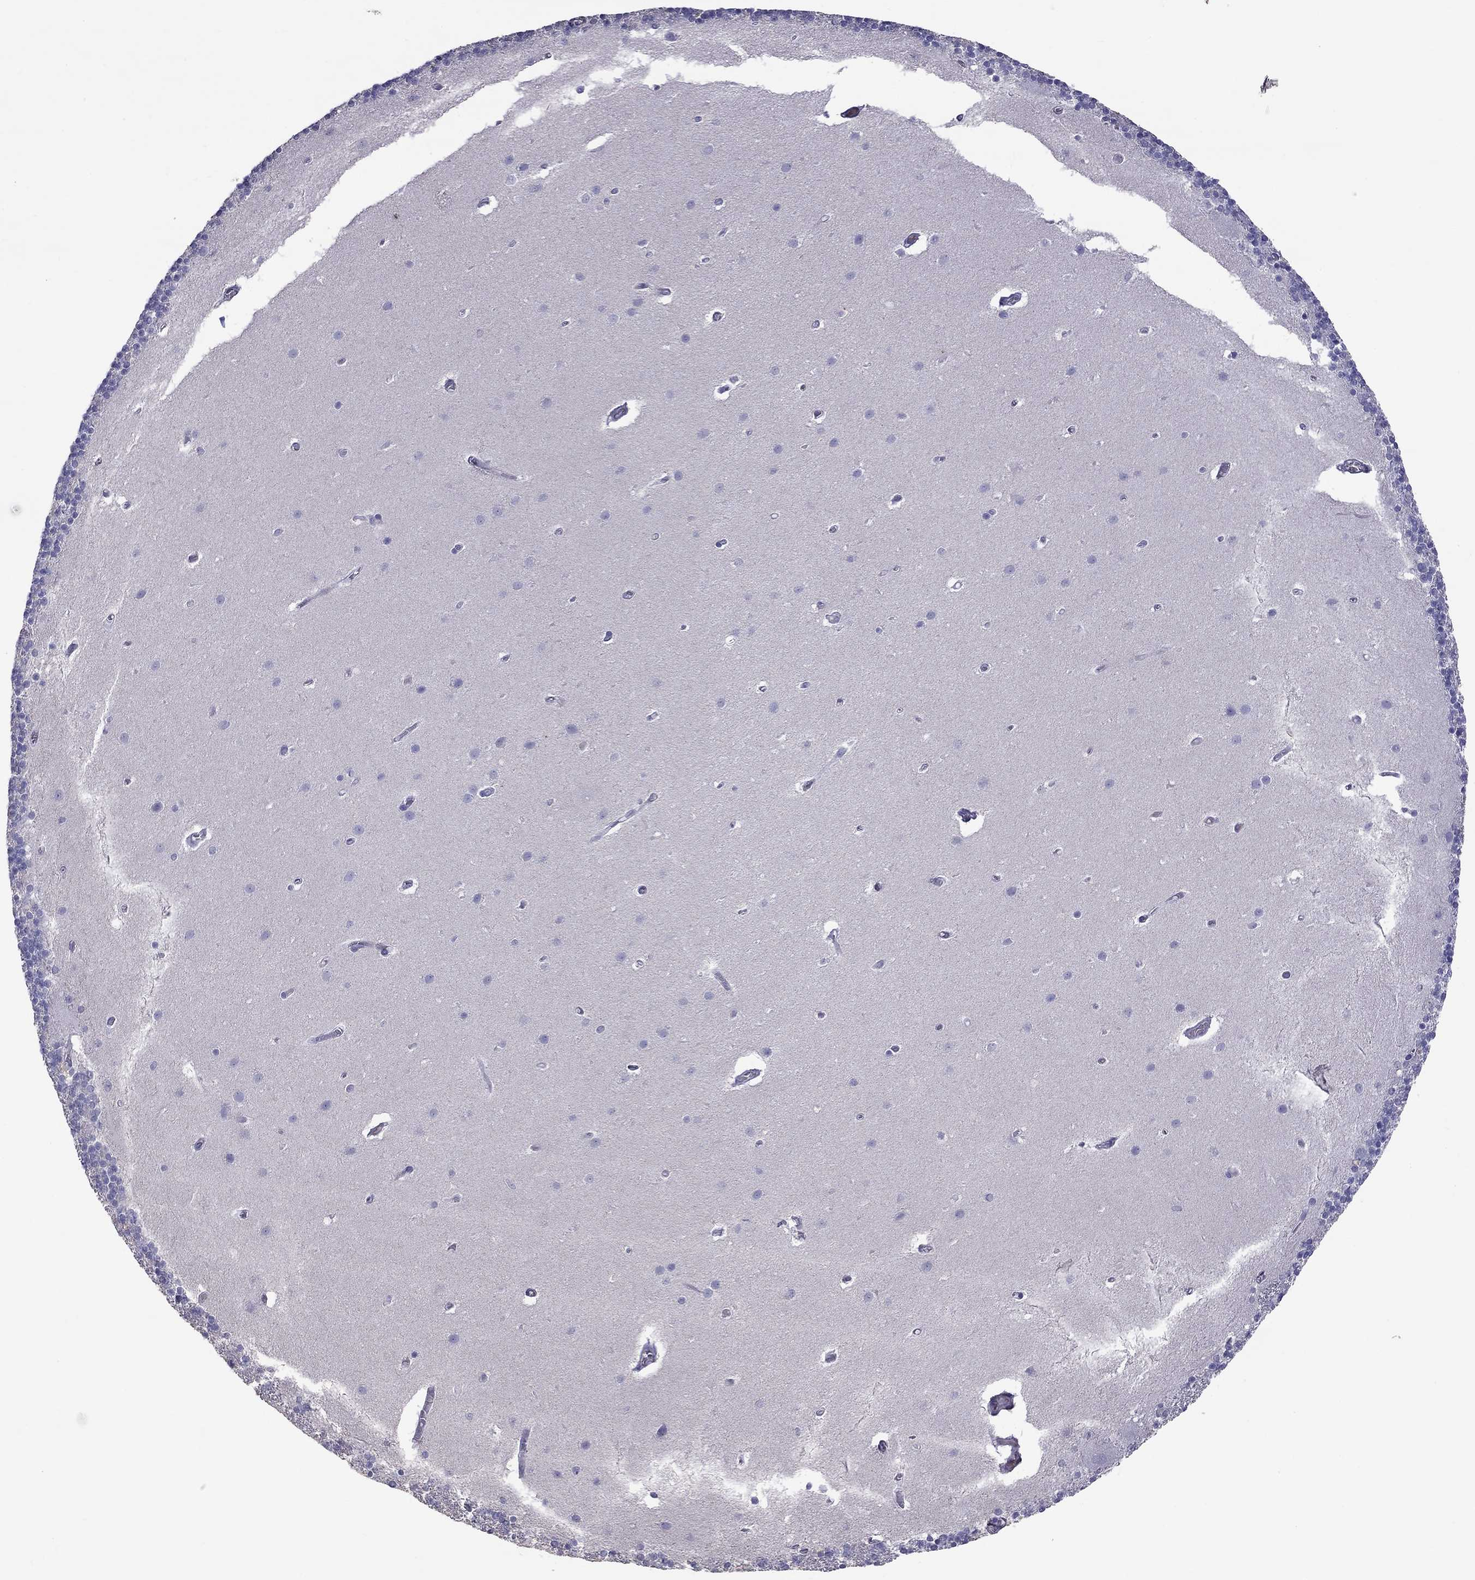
{"staining": {"intensity": "negative", "quantity": "none", "location": "none"}, "tissue": "cerebellum", "cell_type": "Cells in granular layer", "image_type": "normal", "snomed": [{"axis": "morphology", "description": "Normal tissue, NOS"}, {"axis": "topography", "description": "Cerebellum"}], "caption": "DAB (3,3'-diaminobenzidine) immunohistochemical staining of unremarkable cerebellum demonstrates no significant staining in cells in granular layer.", "gene": "CFAP91", "patient": {"sex": "male", "age": 70}}